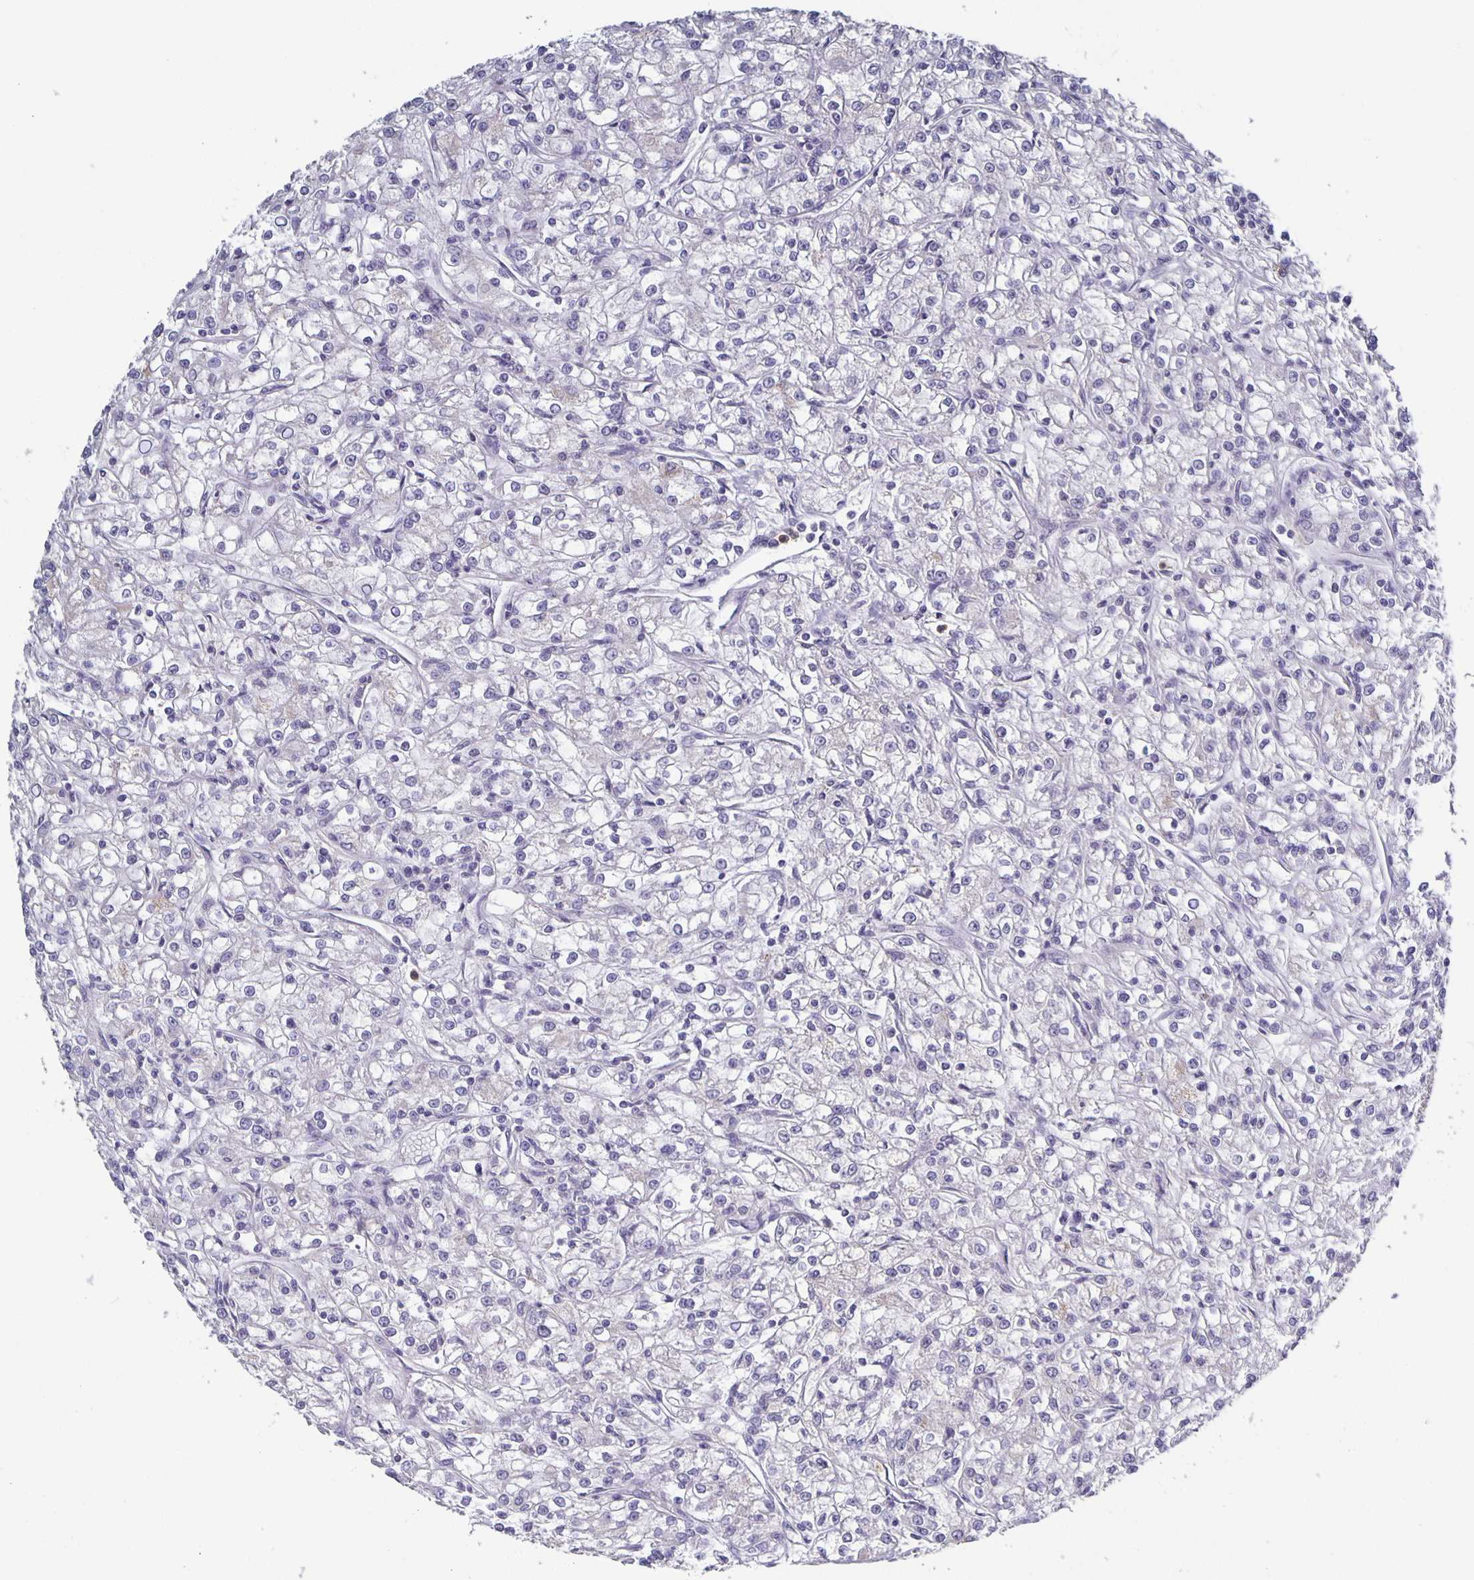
{"staining": {"intensity": "negative", "quantity": "none", "location": "none"}, "tissue": "renal cancer", "cell_type": "Tumor cells", "image_type": "cancer", "snomed": [{"axis": "morphology", "description": "Adenocarcinoma, NOS"}, {"axis": "topography", "description": "Kidney"}], "caption": "This histopathology image is of renal adenocarcinoma stained with immunohistochemistry (IHC) to label a protein in brown with the nuclei are counter-stained blue. There is no expression in tumor cells.", "gene": "GDF15", "patient": {"sex": "female", "age": 59}}